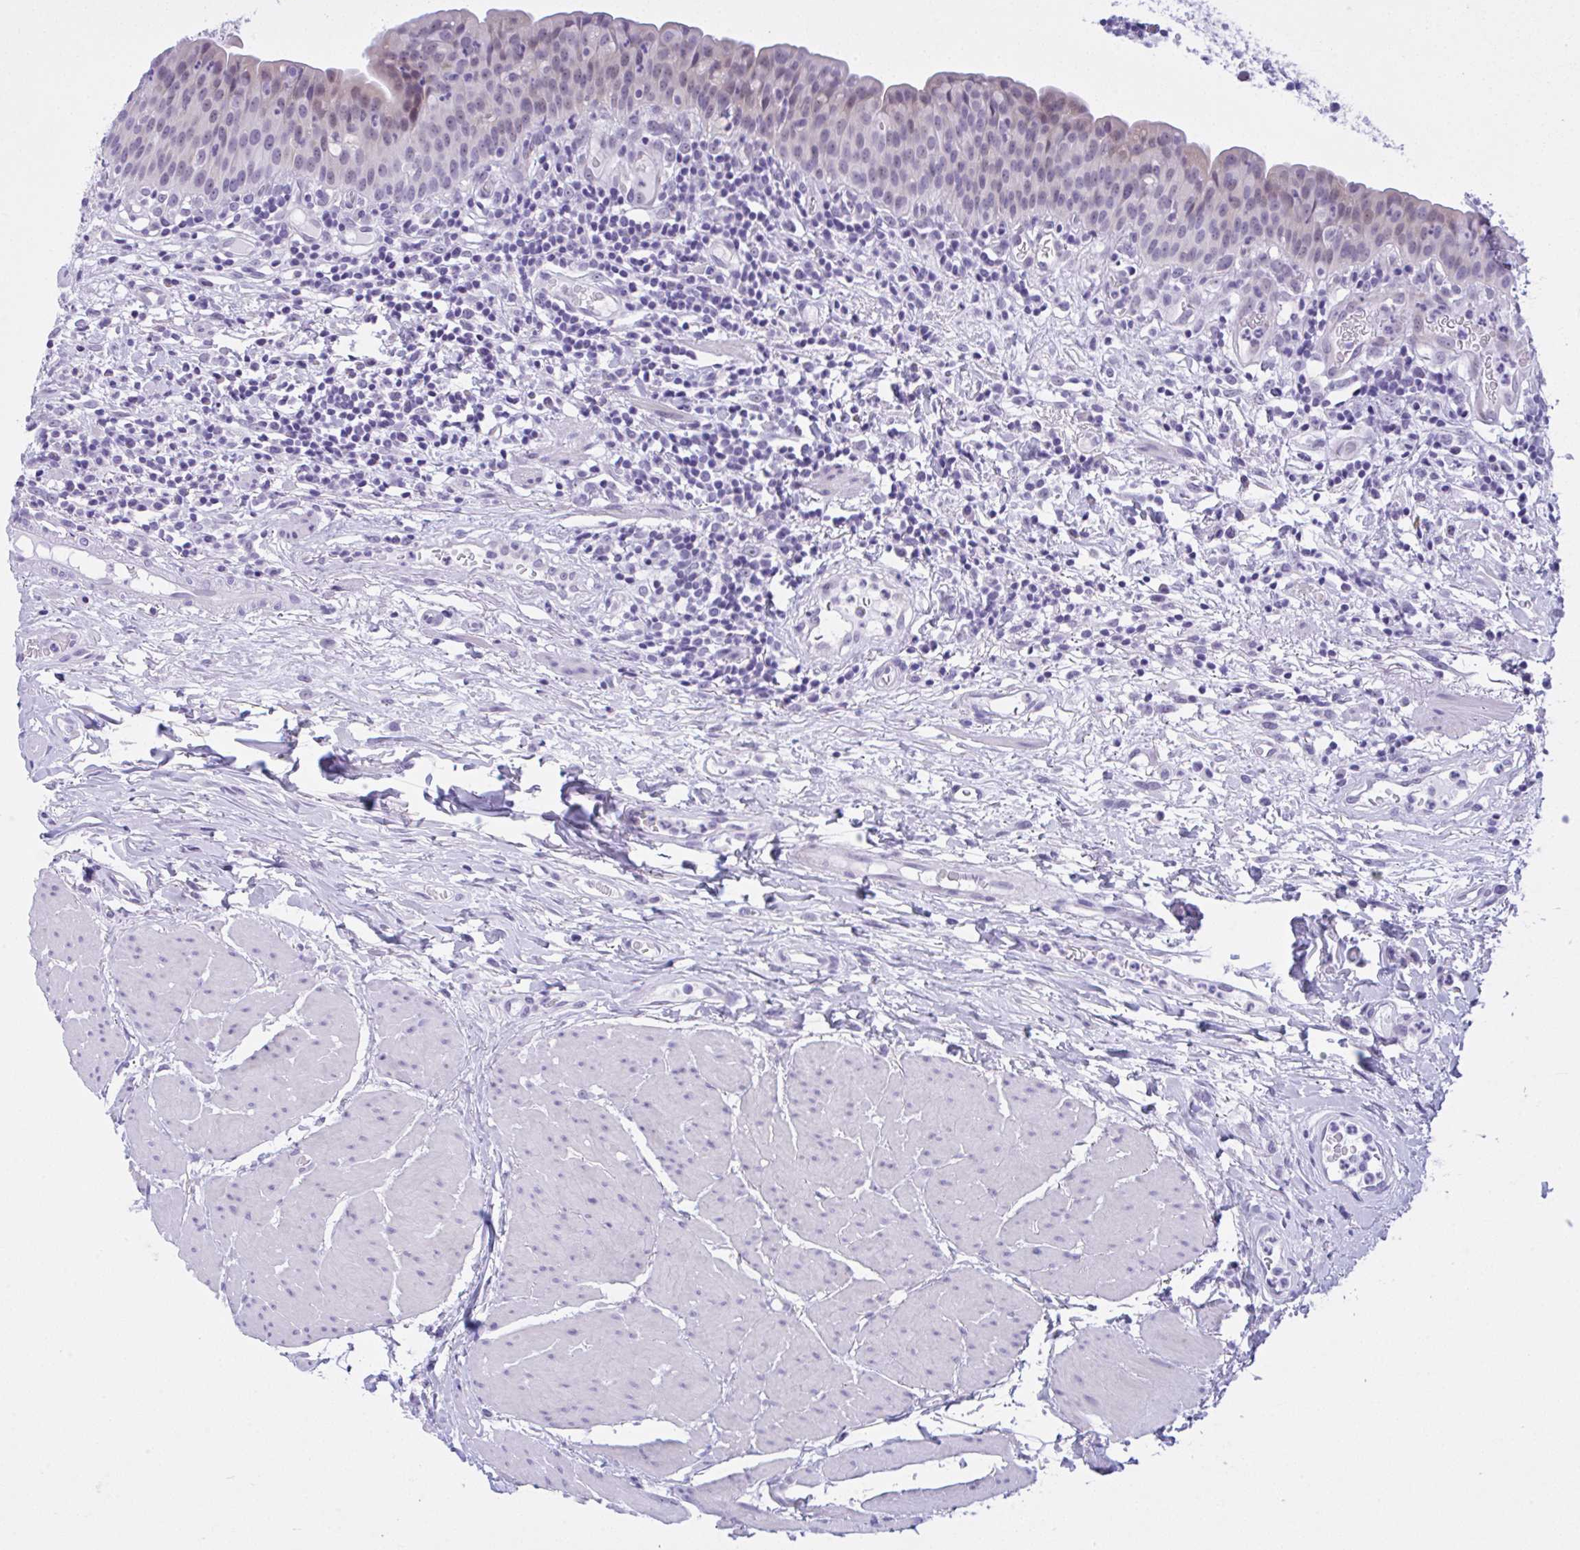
{"staining": {"intensity": "negative", "quantity": "none", "location": "none"}, "tissue": "urinary bladder", "cell_type": "Urothelial cells", "image_type": "normal", "snomed": [{"axis": "morphology", "description": "Normal tissue, NOS"}, {"axis": "morphology", "description": "Inflammation, NOS"}, {"axis": "topography", "description": "Urinary bladder"}], "caption": "Urothelial cells show no significant protein staining in normal urinary bladder. Nuclei are stained in blue.", "gene": "YBX2", "patient": {"sex": "male", "age": 57}}